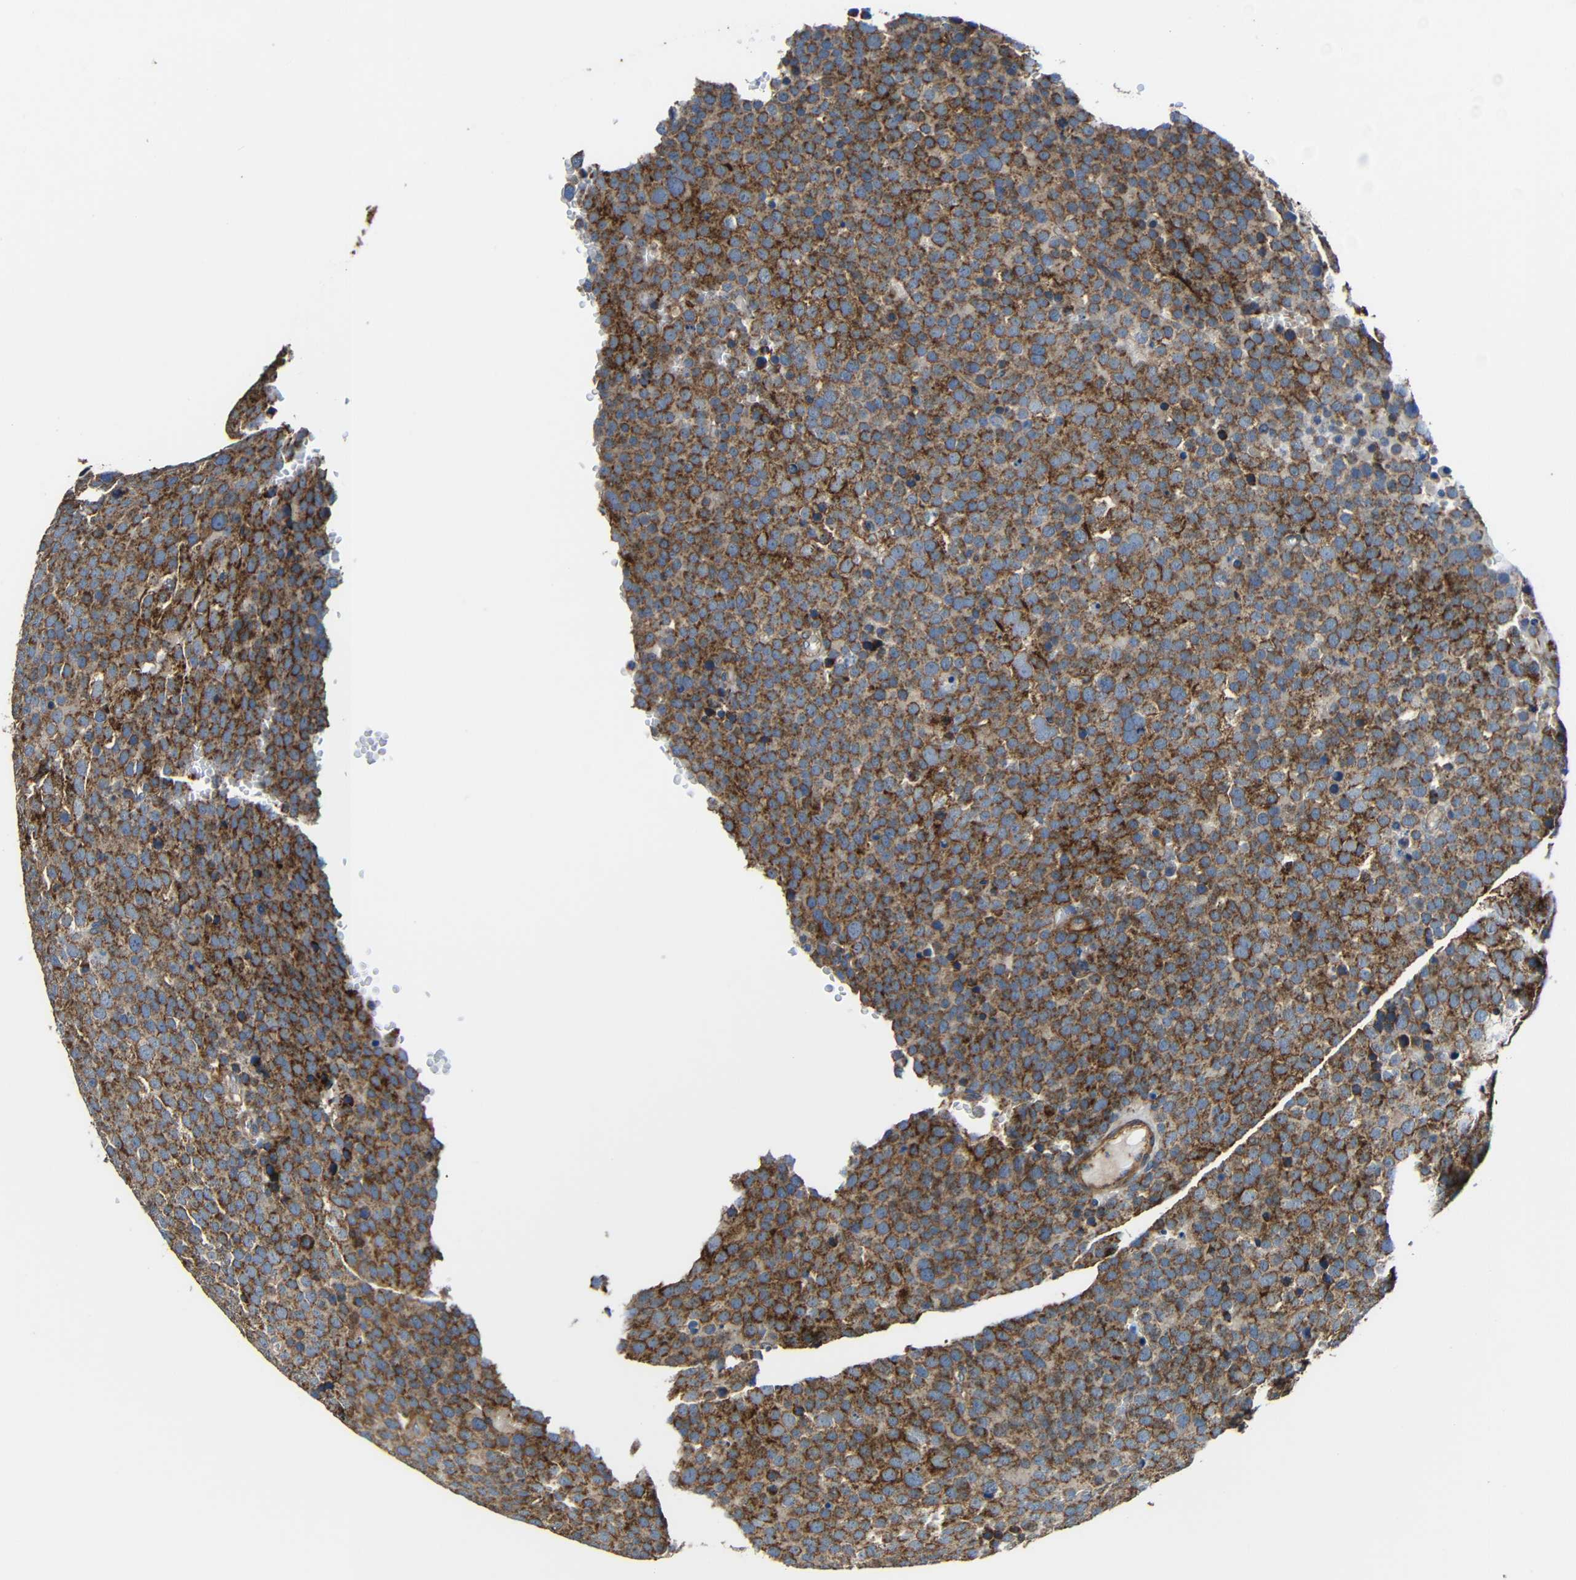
{"staining": {"intensity": "moderate", "quantity": ">75%", "location": "cytoplasmic/membranous"}, "tissue": "testis cancer", "cell_type": "Tumor cells", "image_type": "cancer", "snomed": [{"axis": "morphology", "description": "Seminoma, NOS"}, {"axis": "topography", "description": "Testis"}], "caption": "DAB (3,3'-diaminobenzidine) immunohistochemical staining of human testis seminoma displays moderate cytoplasmic/membranous protein staining in approximately >75% of tumor cells.", "gene": "RHOT2", "patient": {"sex": "male", "age": 71}}